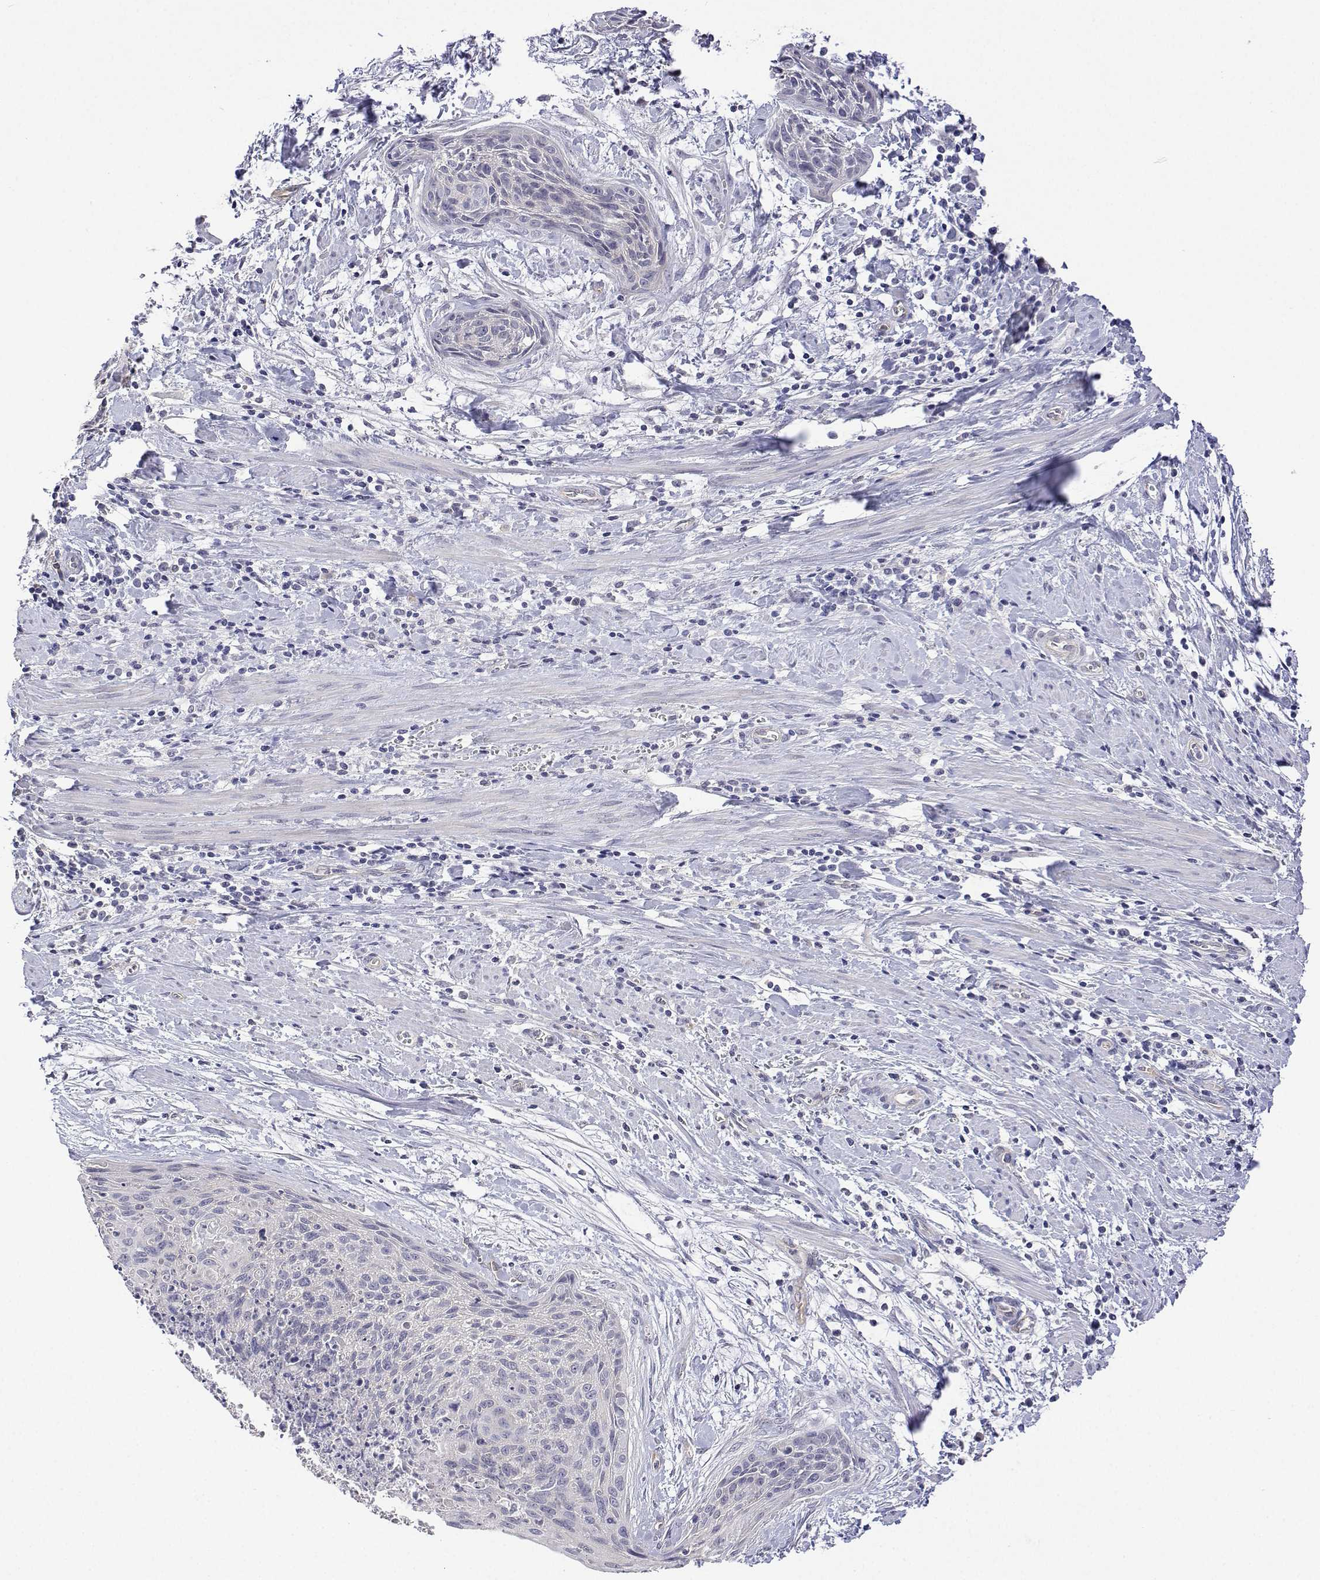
{"staining": {"intensity": "negative", "quantity": "none", "location": "none"}, "tissue": "cervical cancer", "cell_type": "Tumor cells", "image_type": "cancer", "snomed": [{"axis": "morphology", "description": "Squamous cell carcinoma, NOS"}, {"axis": "topography", "description": "Cervix"}], "caption": "IHC photomicrograph of neoplastic tissue: cervical cancer (squamous cell carcinoma) stained with DAB (3,3'-diaminobenzidine) displays no significant protein positivity in tumor cells.", "gene": "PLCB1", "patient": {"sex": "female", "age": 55}}